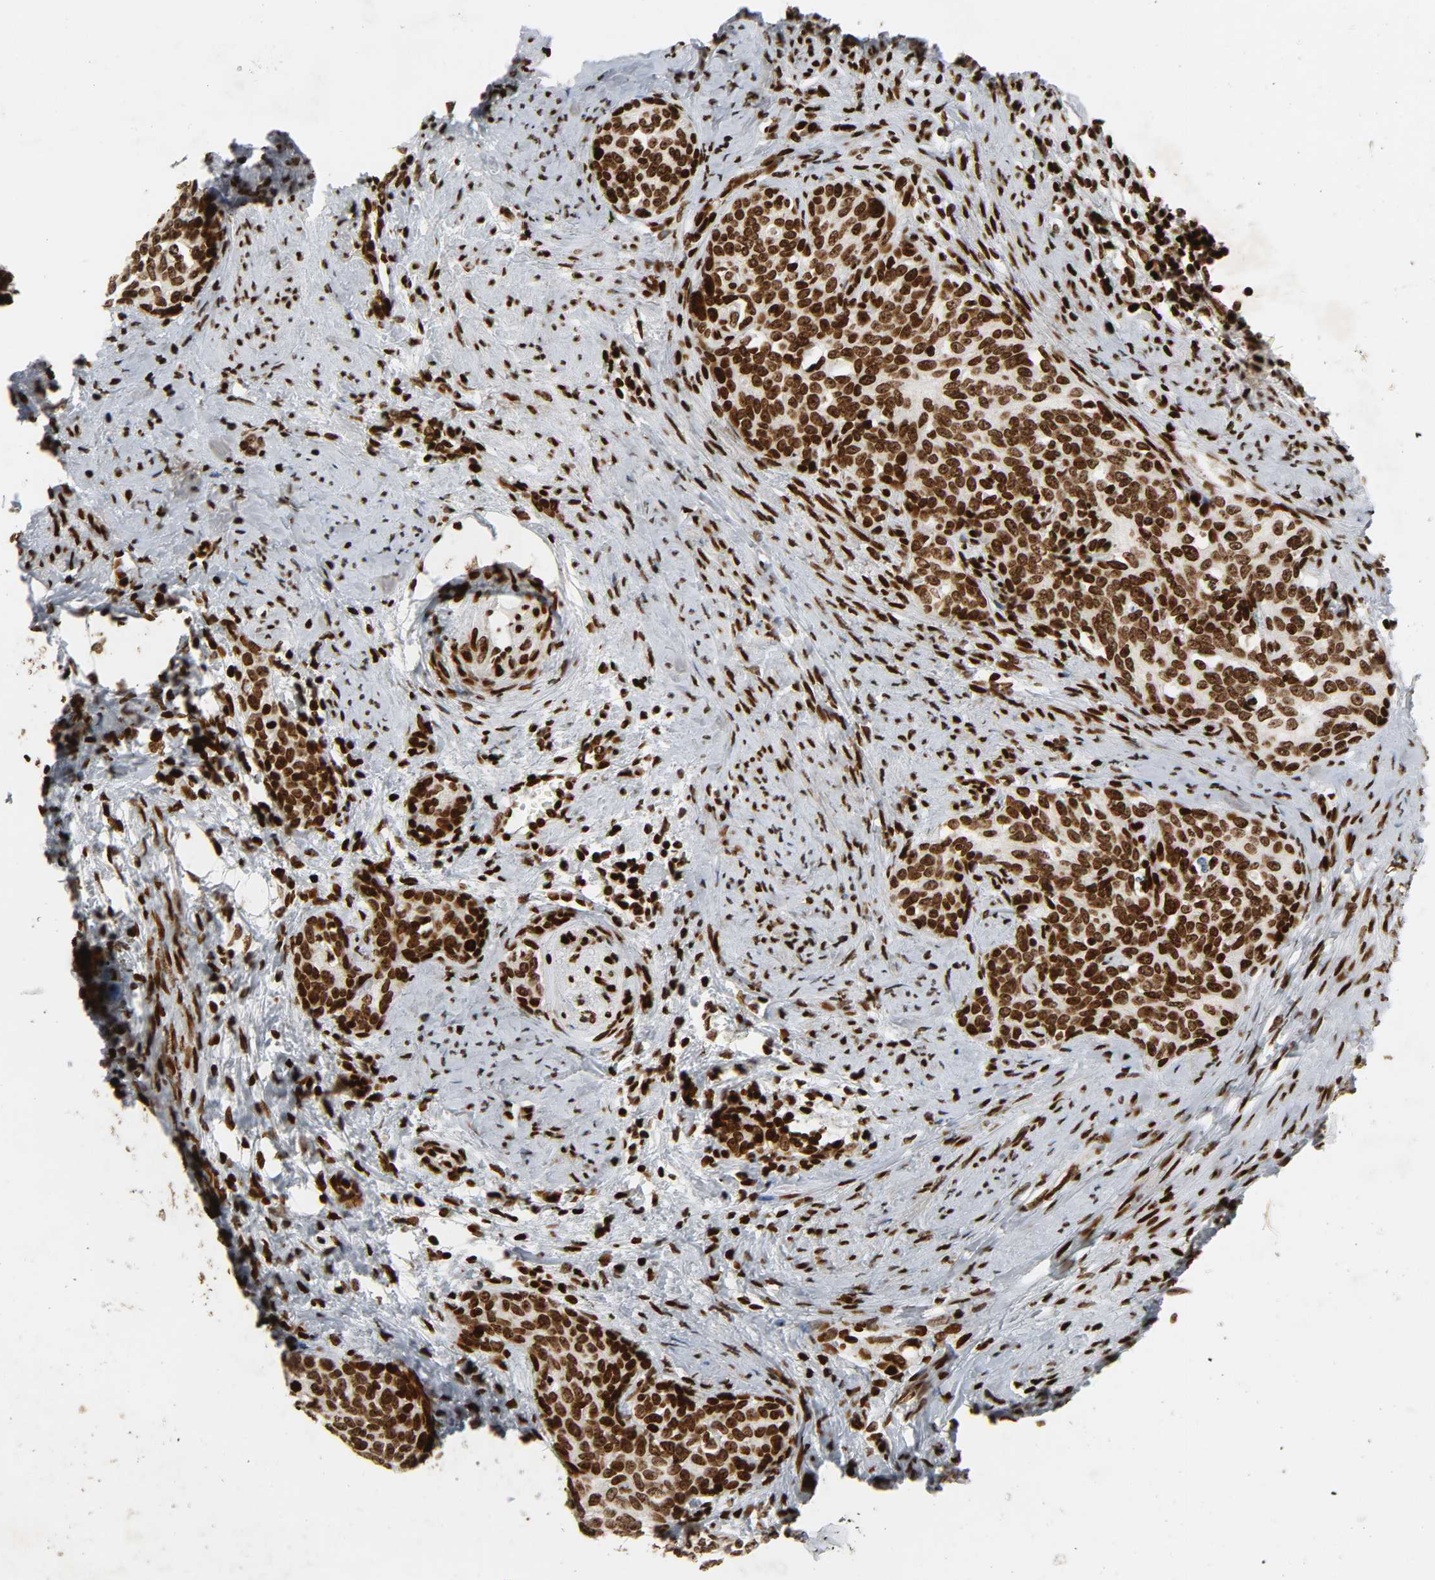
{"staining": {"intensity": "strong", "quantity": ">75%", "location": "nuclear"}, "tissue": "cervical cancer", "cell_type": "Tumor cells", "image_type": "cancer", "snomed": [{"axis": "morphology", "description": "Squamous cell carcinoma, NOS"}, {"axis": "morphology", "description": "Adenocarcinoma, NOS"}, {"axis": "topography", "description": "Cervix"}], "caption": "Strong nuclear protein staining is seen in about >75% of tumor cells in squamous cell carcinoma (cervical).", "gene": "RXRA", "patient": {"sex": "female", "age": 52}}